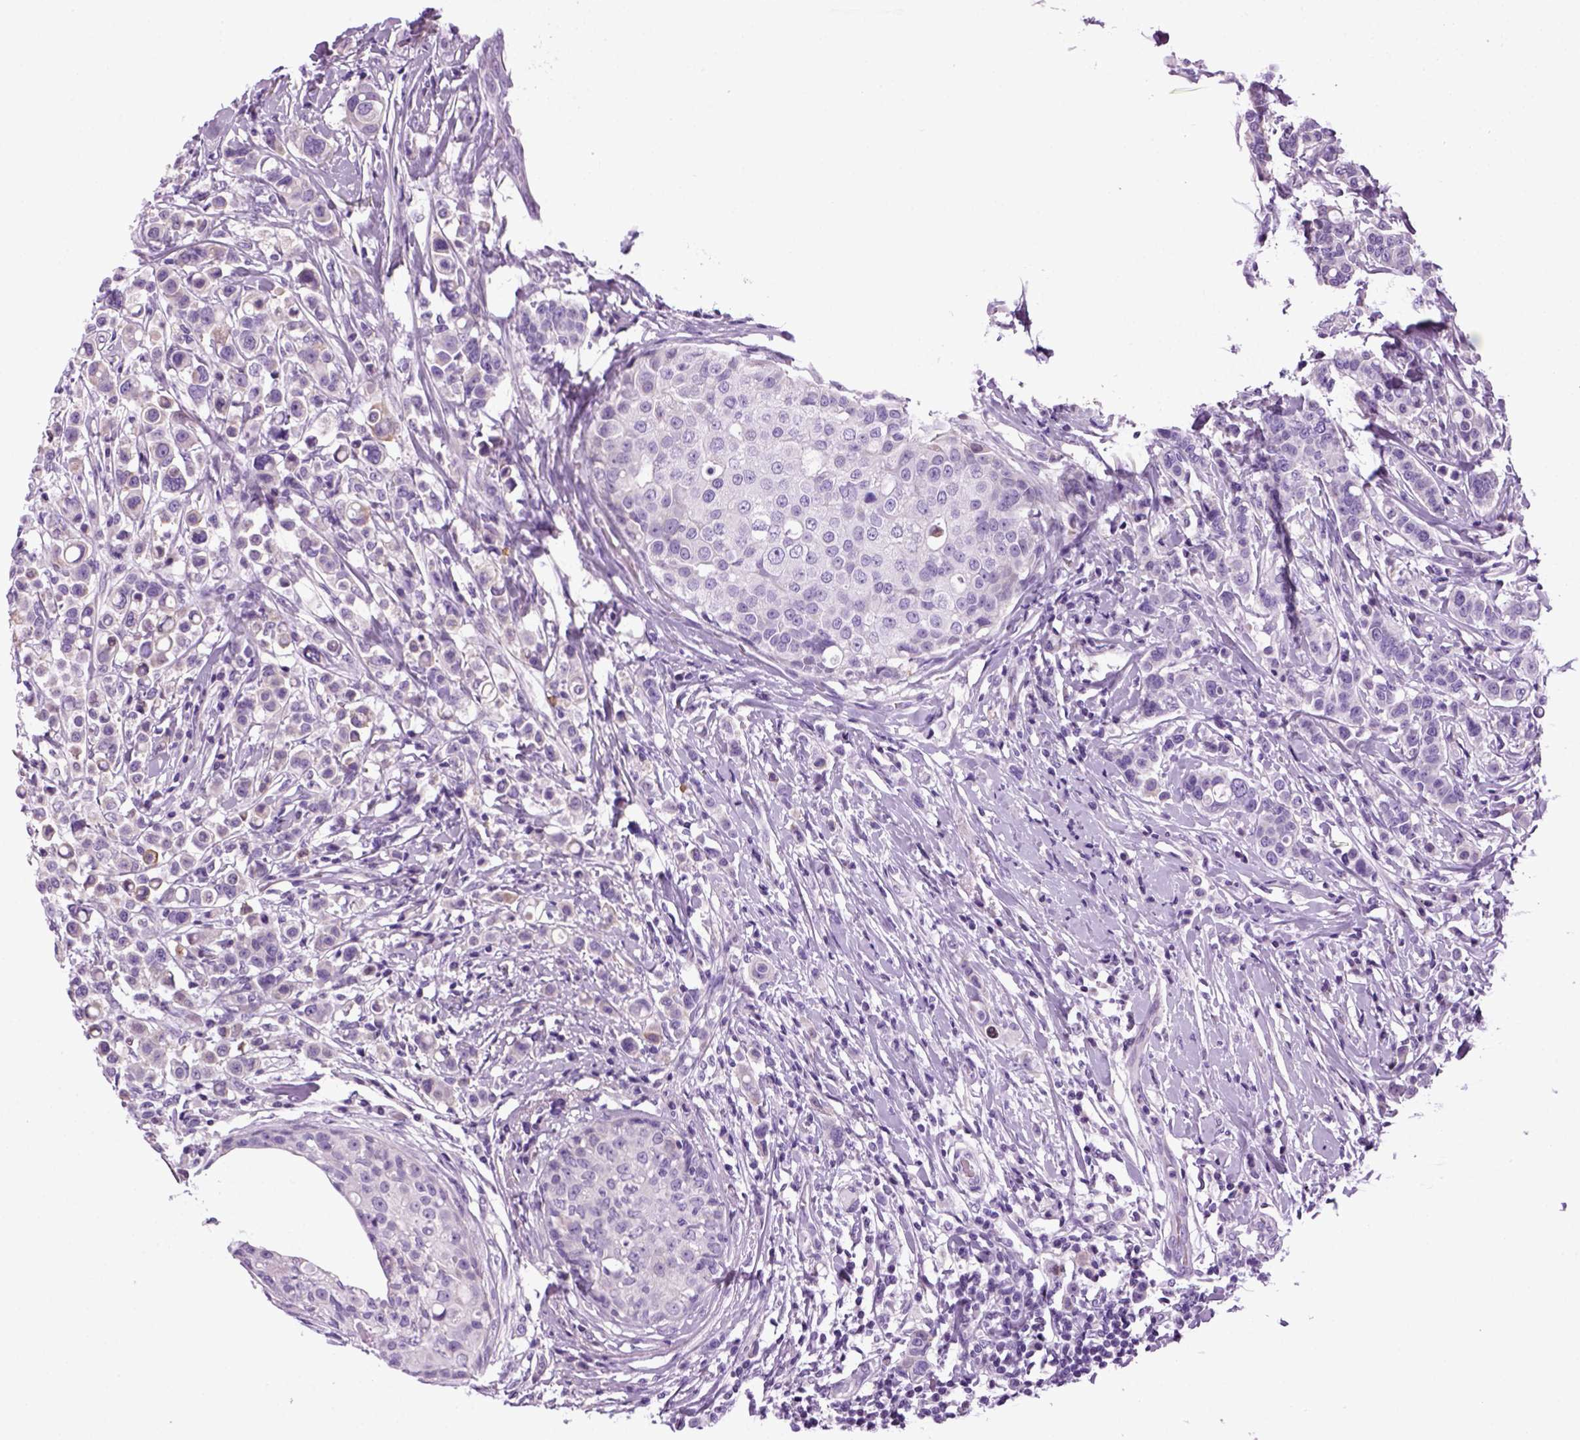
{"staining": {"intensity": "negative", "quantity": "none", "location": "none"}, "tissue": "breast cancer", "cell_type": "Tumor cells", "image_type": "cancer", "snomed": [{"axis": "morphology", "description": "Duct carcinoma"}, {"axis": "topography", "description": "Breast"}], "caption": "A high-resolution image shows IHC staining of breast cancer, which shows no significant staining in tumor cells.", "gene": "HMCN2", "patient": {"sex": "female", "age": 27}}